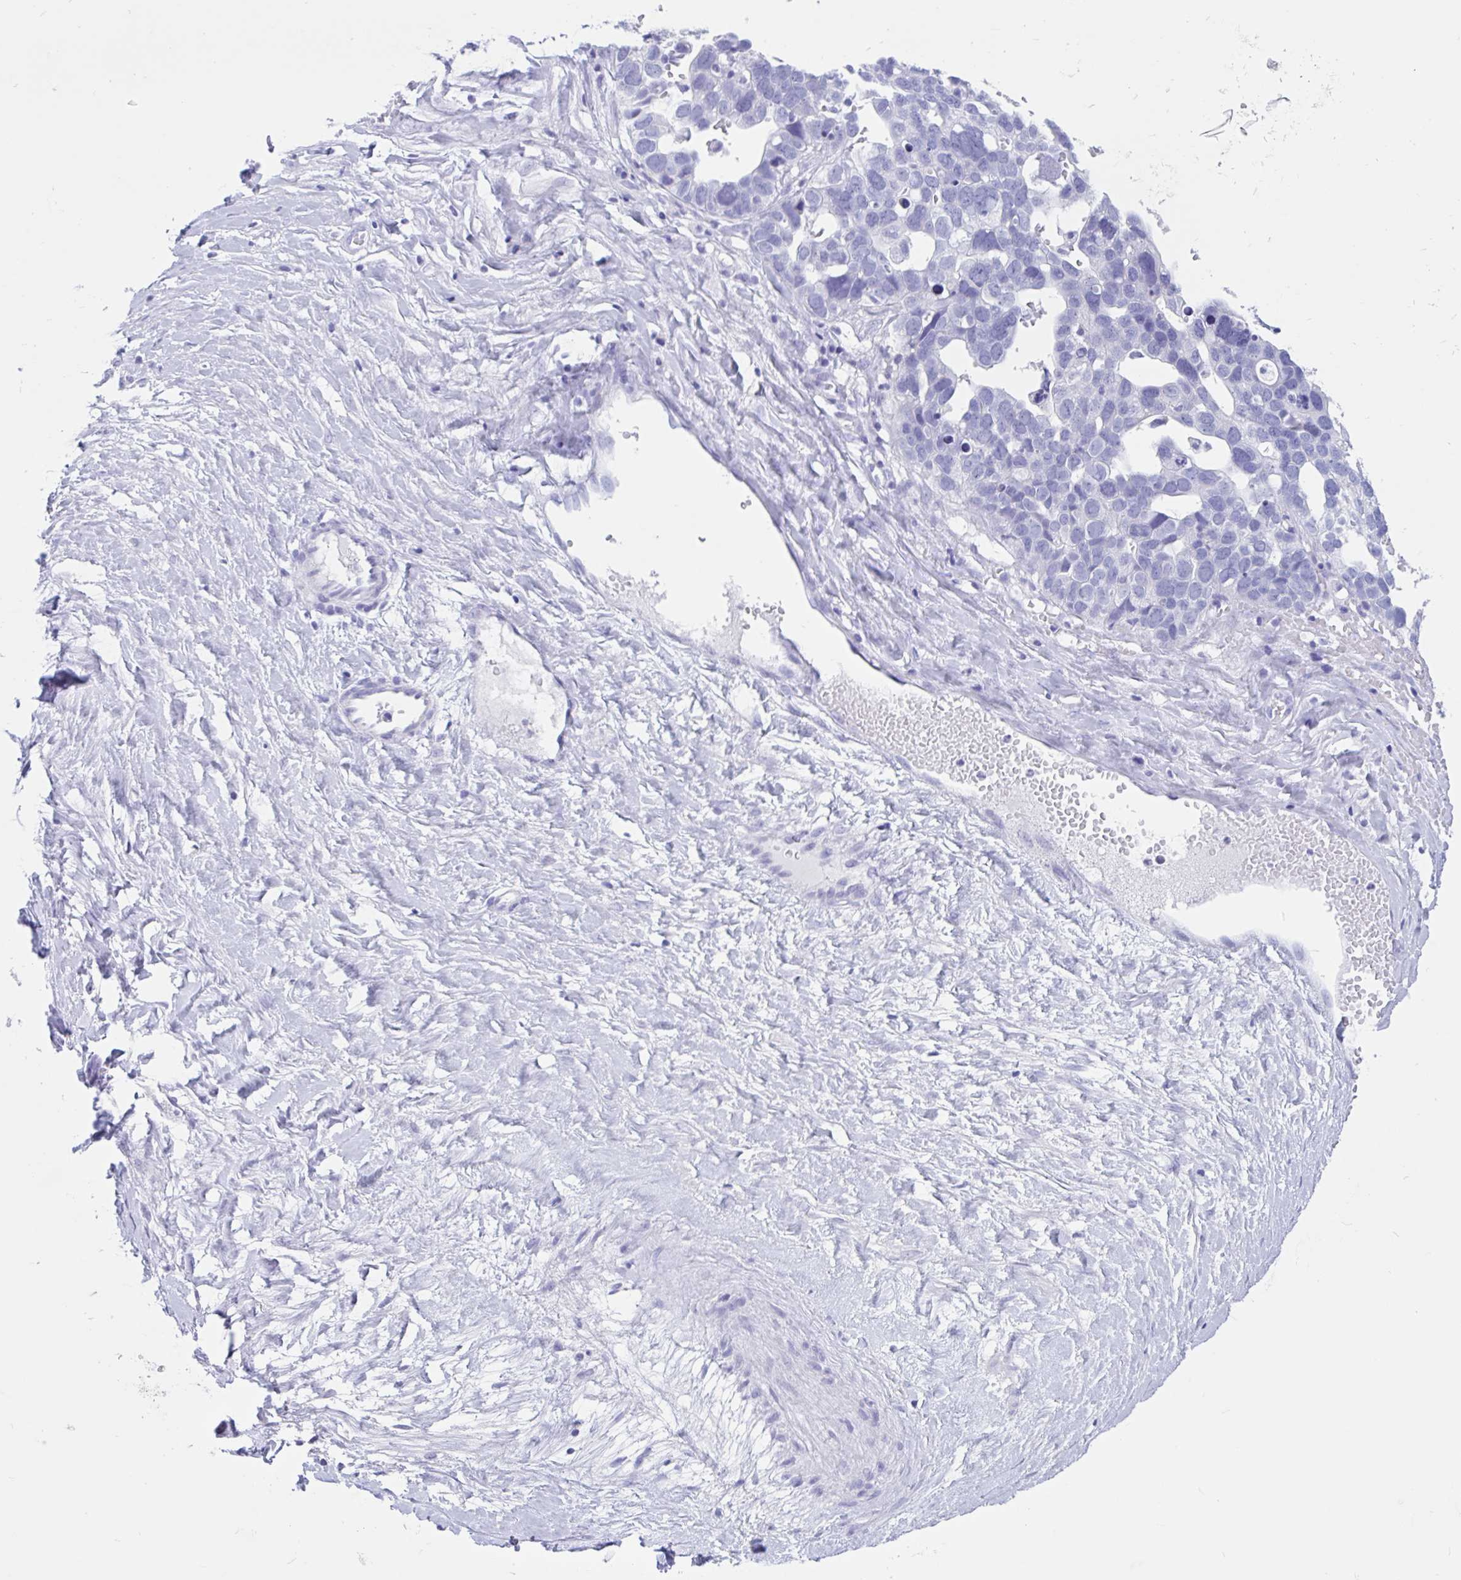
{"staining": {"intensity": "negative", "quantity": "none", "location": "none"}, "tissue": "ovarian cancer", "cell_type": "Tumor cells", "image_type": "cancer", "snomed": [{"axis": "morphology", "description": "Cystadenocarcinoma, serous, NOS"}, {"axis": "topography", "description": "Ovary"}], "caption": "High power microscopy histopathology image of an immunohistochemistry micrograph of serous cystadenocarcinoma (ovarian), revealing no significant positivity in tumor cells.", "gene": "OR4N4", "patient": {"sex": "female", "age": 54}}